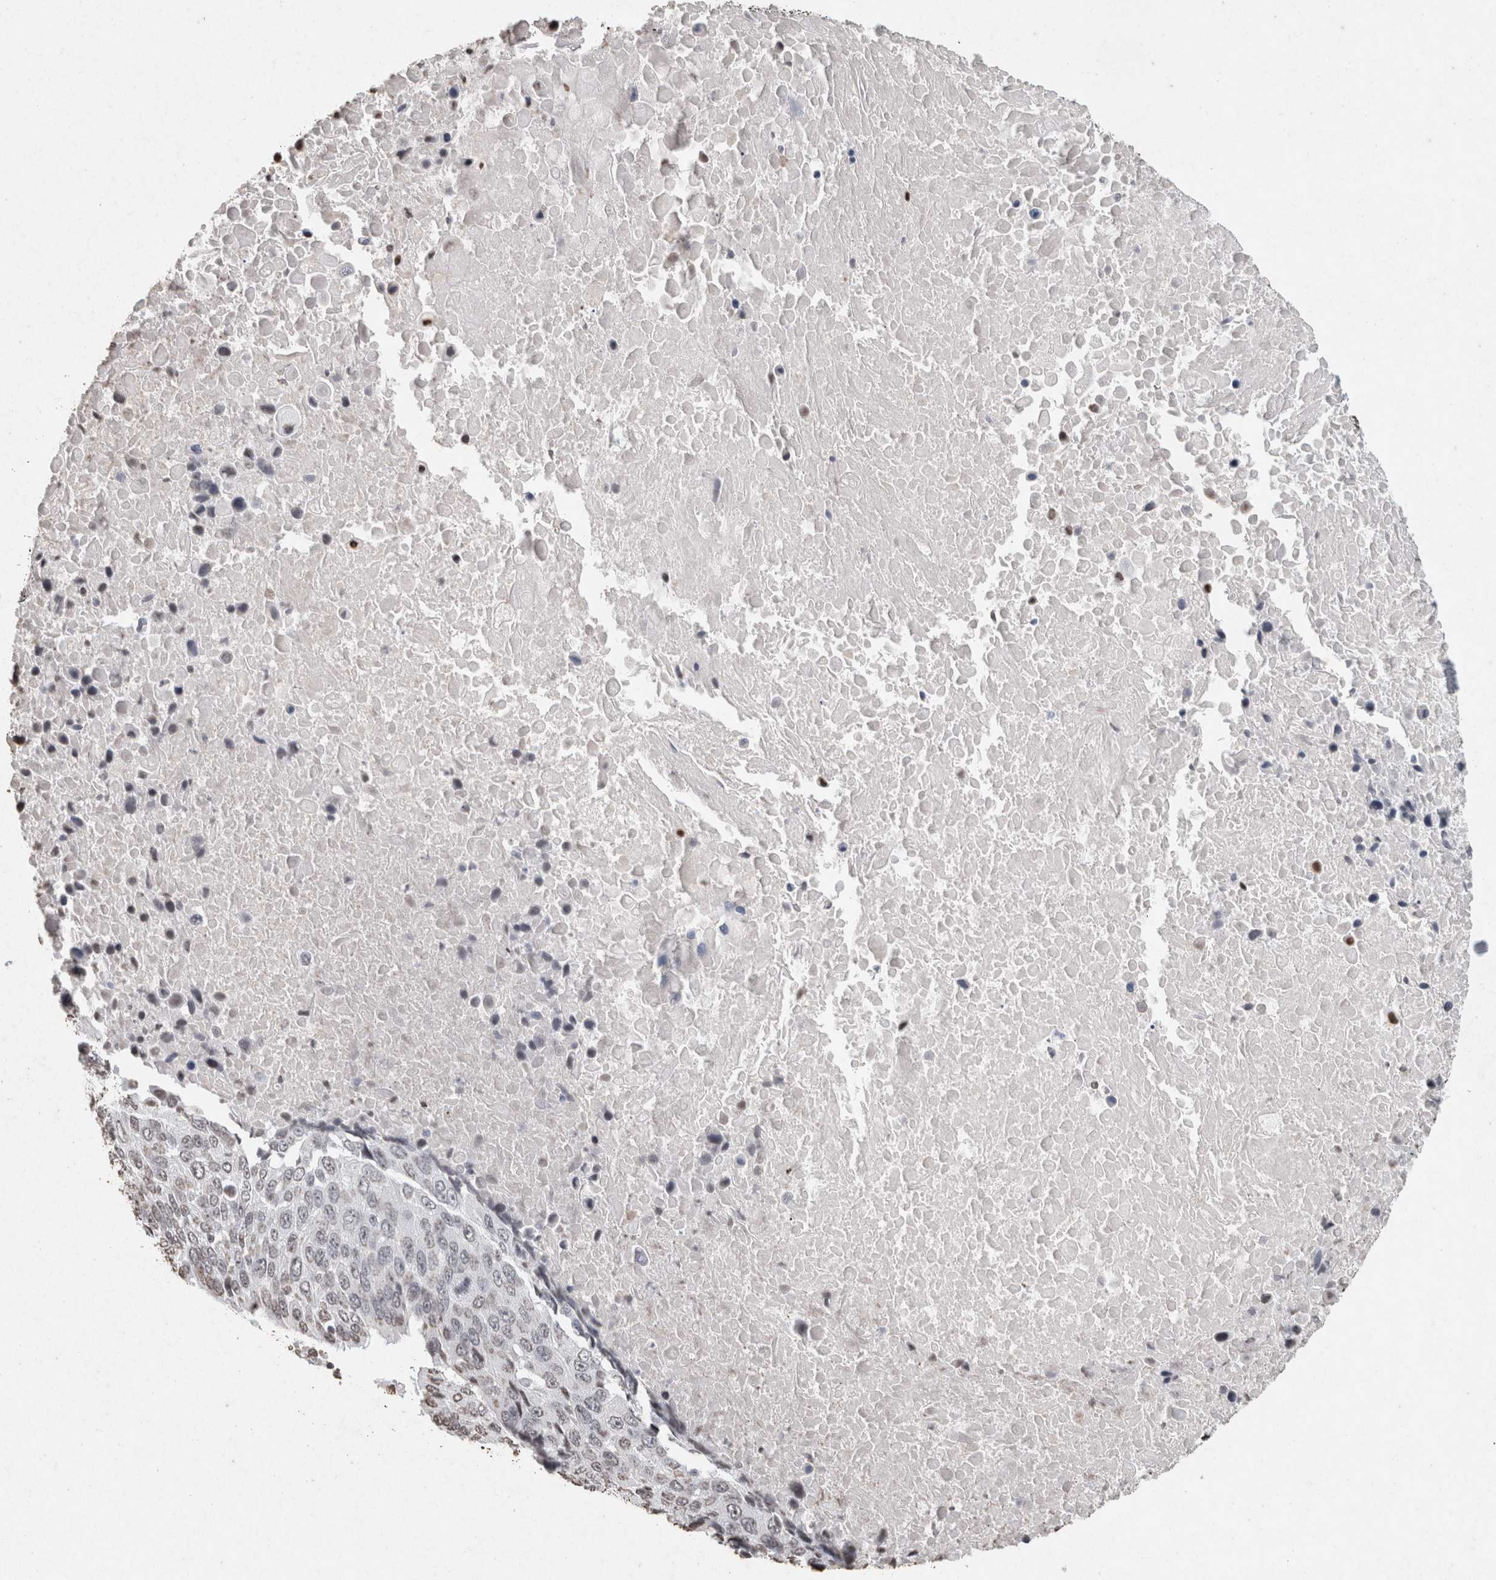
{"staining": {"intensity": "weak", "quantity": "<25%", "location": "nuclear"}, "tissue": "lung cancer", "cell_type": "Tumor cells", "image_type": "cancer", "snomed": [{"axis": "morphology", "description": "Squamous cell carcinoma, NOS"}, {"axis": "topography", "description": "Lung"}], "caption": "Immunohistochemistry (IHC) histopathology image of neoplastic tissue: human lung cancer (squamous cell carcinoma) stained with DAB (3,3'-diaminobenzidine) displays no significant protein positivity in tumor cells.", "gene": "CNTN1", "patient": {"sex": "male", "age": 66}}